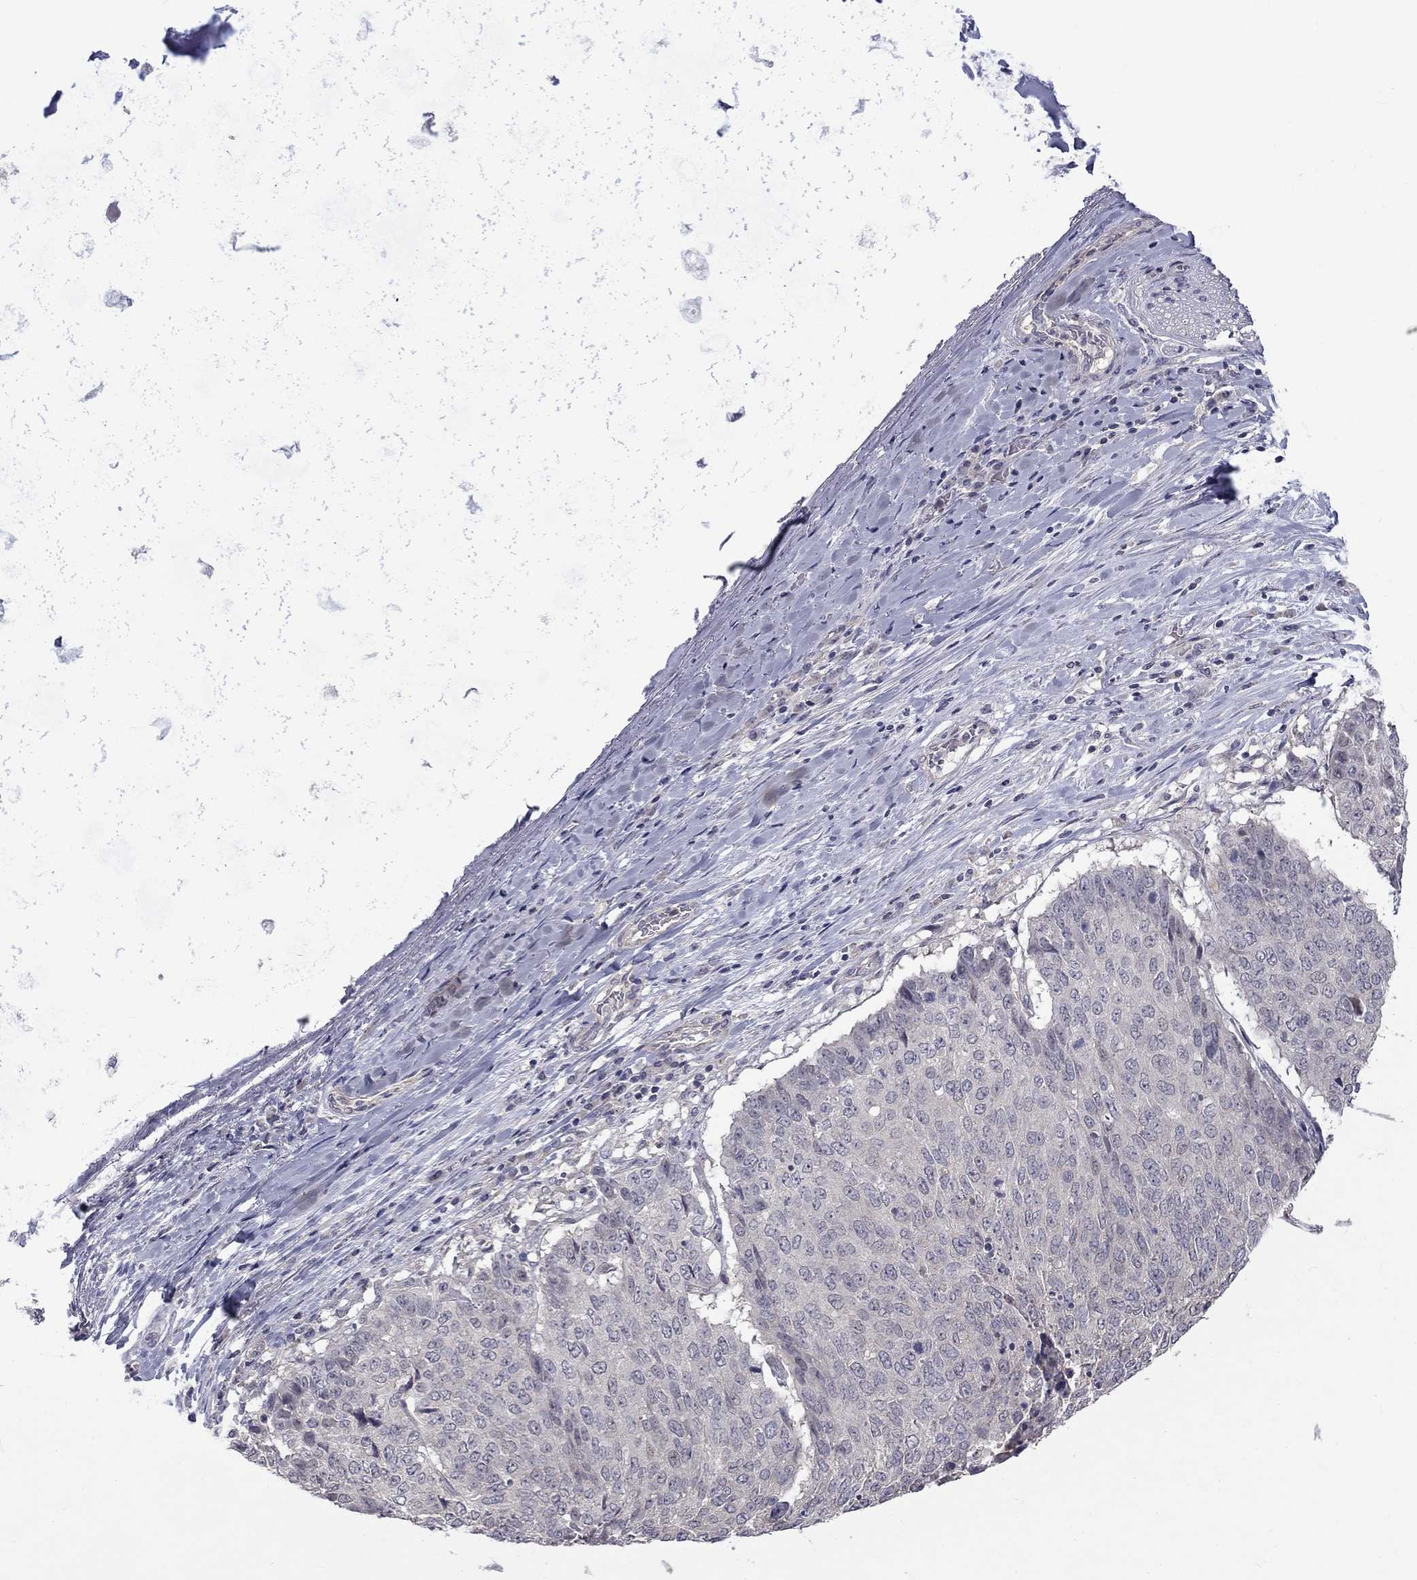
{"staining": {"intensity": "negative", "quantity": "none", "location": "none"}, "tissue": "lung cancer", "cell_type": "Tumor cells", "image_type": "cancer", "snomed": [{"axis": "morphology", "description": "Normal tissue, NOS"}, {"axis": "morphology", "description": "Squamous cell carcinoma, NOS"}, {"axis": "topography", "description": "Bronchus"}, {"axis": "topography", "description": "Lung"}], "caption": "This is an immunohistochemistry image of human squamous cell carcinoma (lung). There is no expression in tumor cells.", "gene": "SLC39A14", "patient": {"sex": "male", "age": 64}}